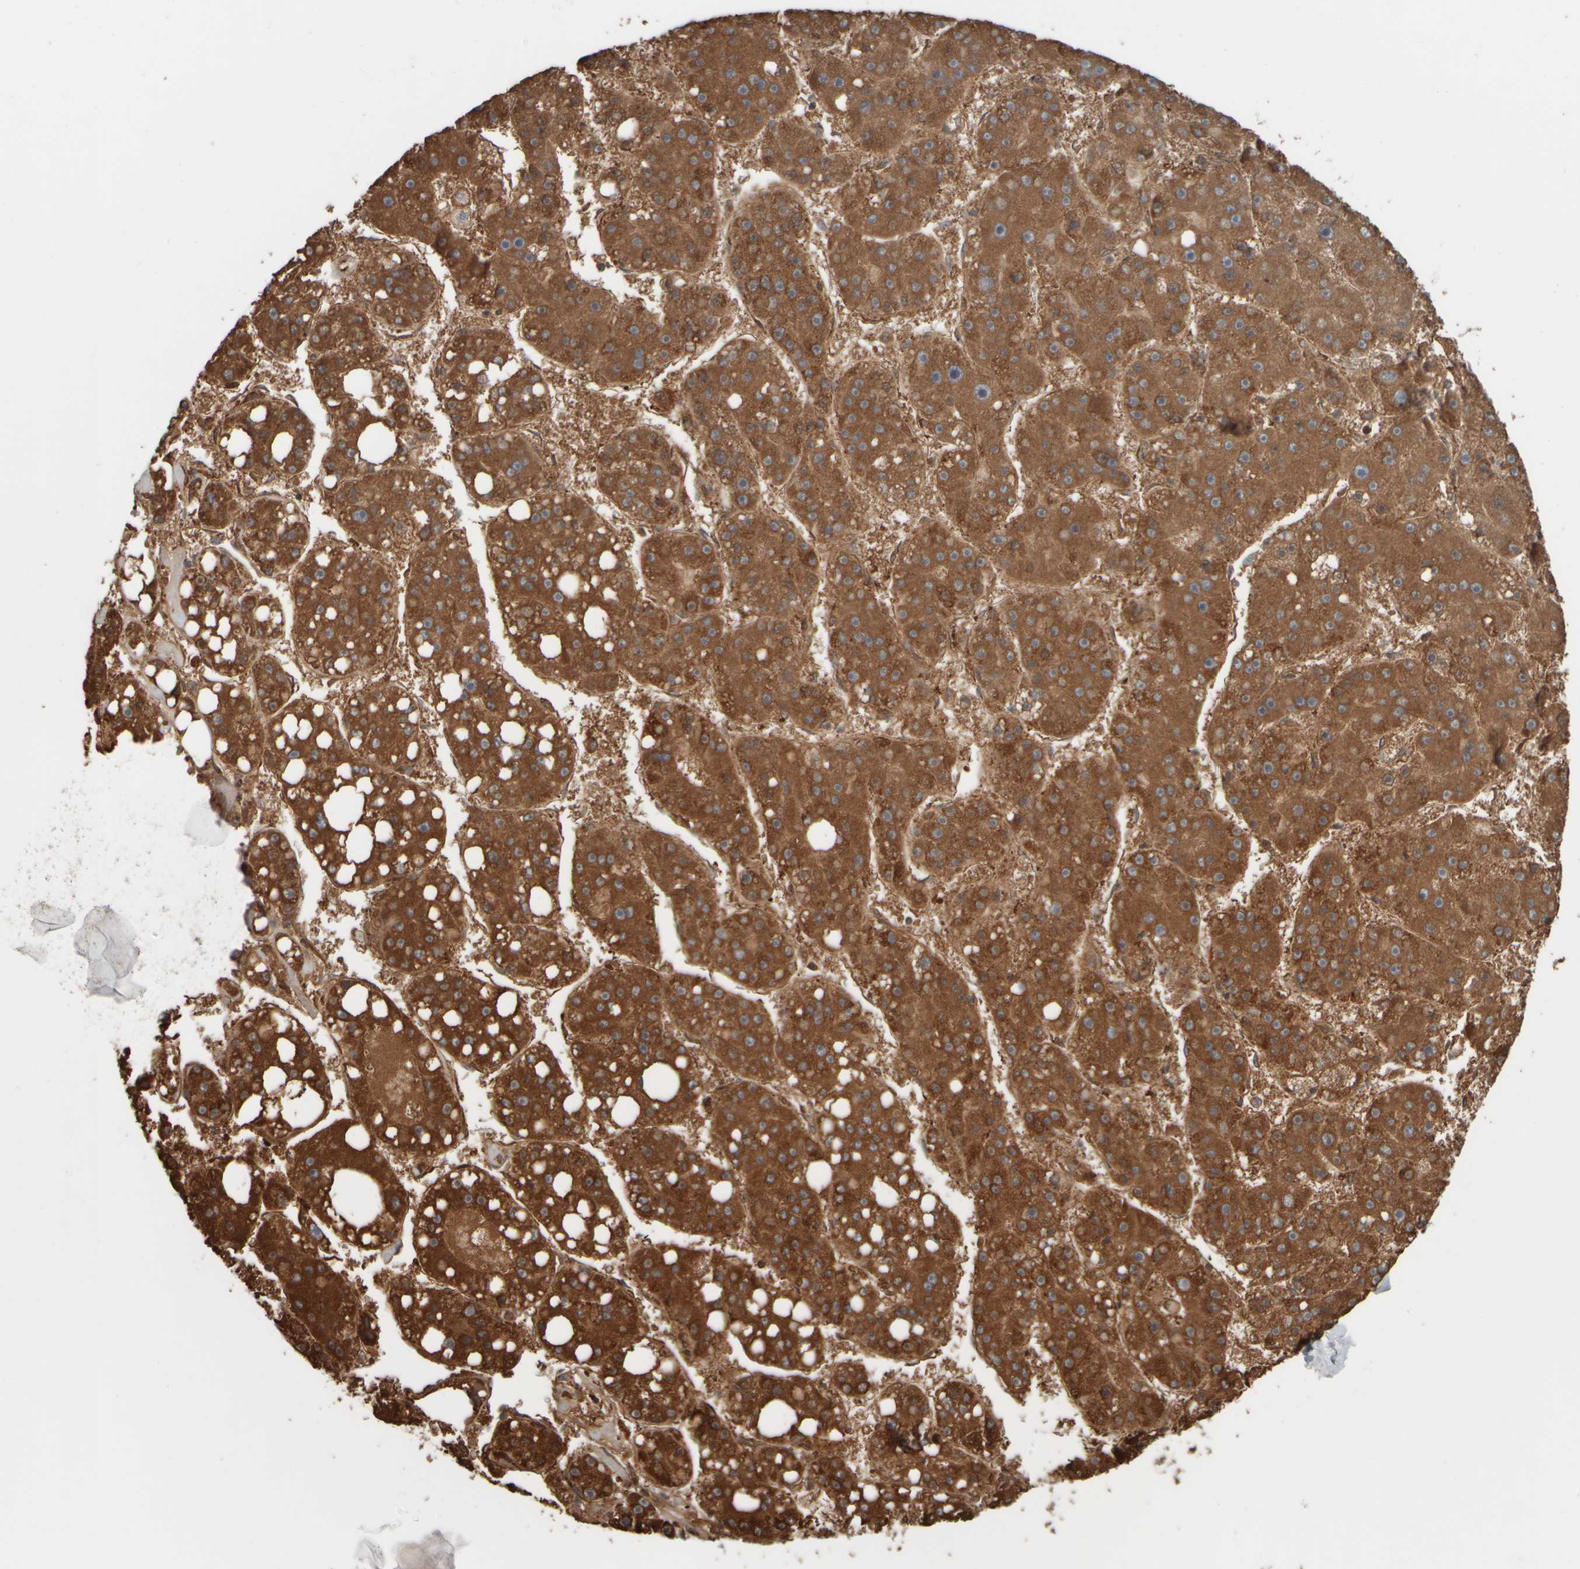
{"staining": {"intensity": "strong", "quantity": ">75%", "location": "cytoplasmic/membranous"}, "tissue": "liver cancer", "cell_type": "Tumor cells", "image_type": "cancer", "snomed": [{"axis": "morphology", "description": "Carcinoma, Hepatocellular, NOS"}, {"axis": "topography", "description": "Liver"}], "caption": "About >75% of tumor cells in liver cancer (hepatocellular carcinoma) exhibit strong cytoplasmic/membranous protein expression as visualized by brown immunohistochemical staining.", "gene": "APBB2", "patient": {"sex": "female", "age": 61}}